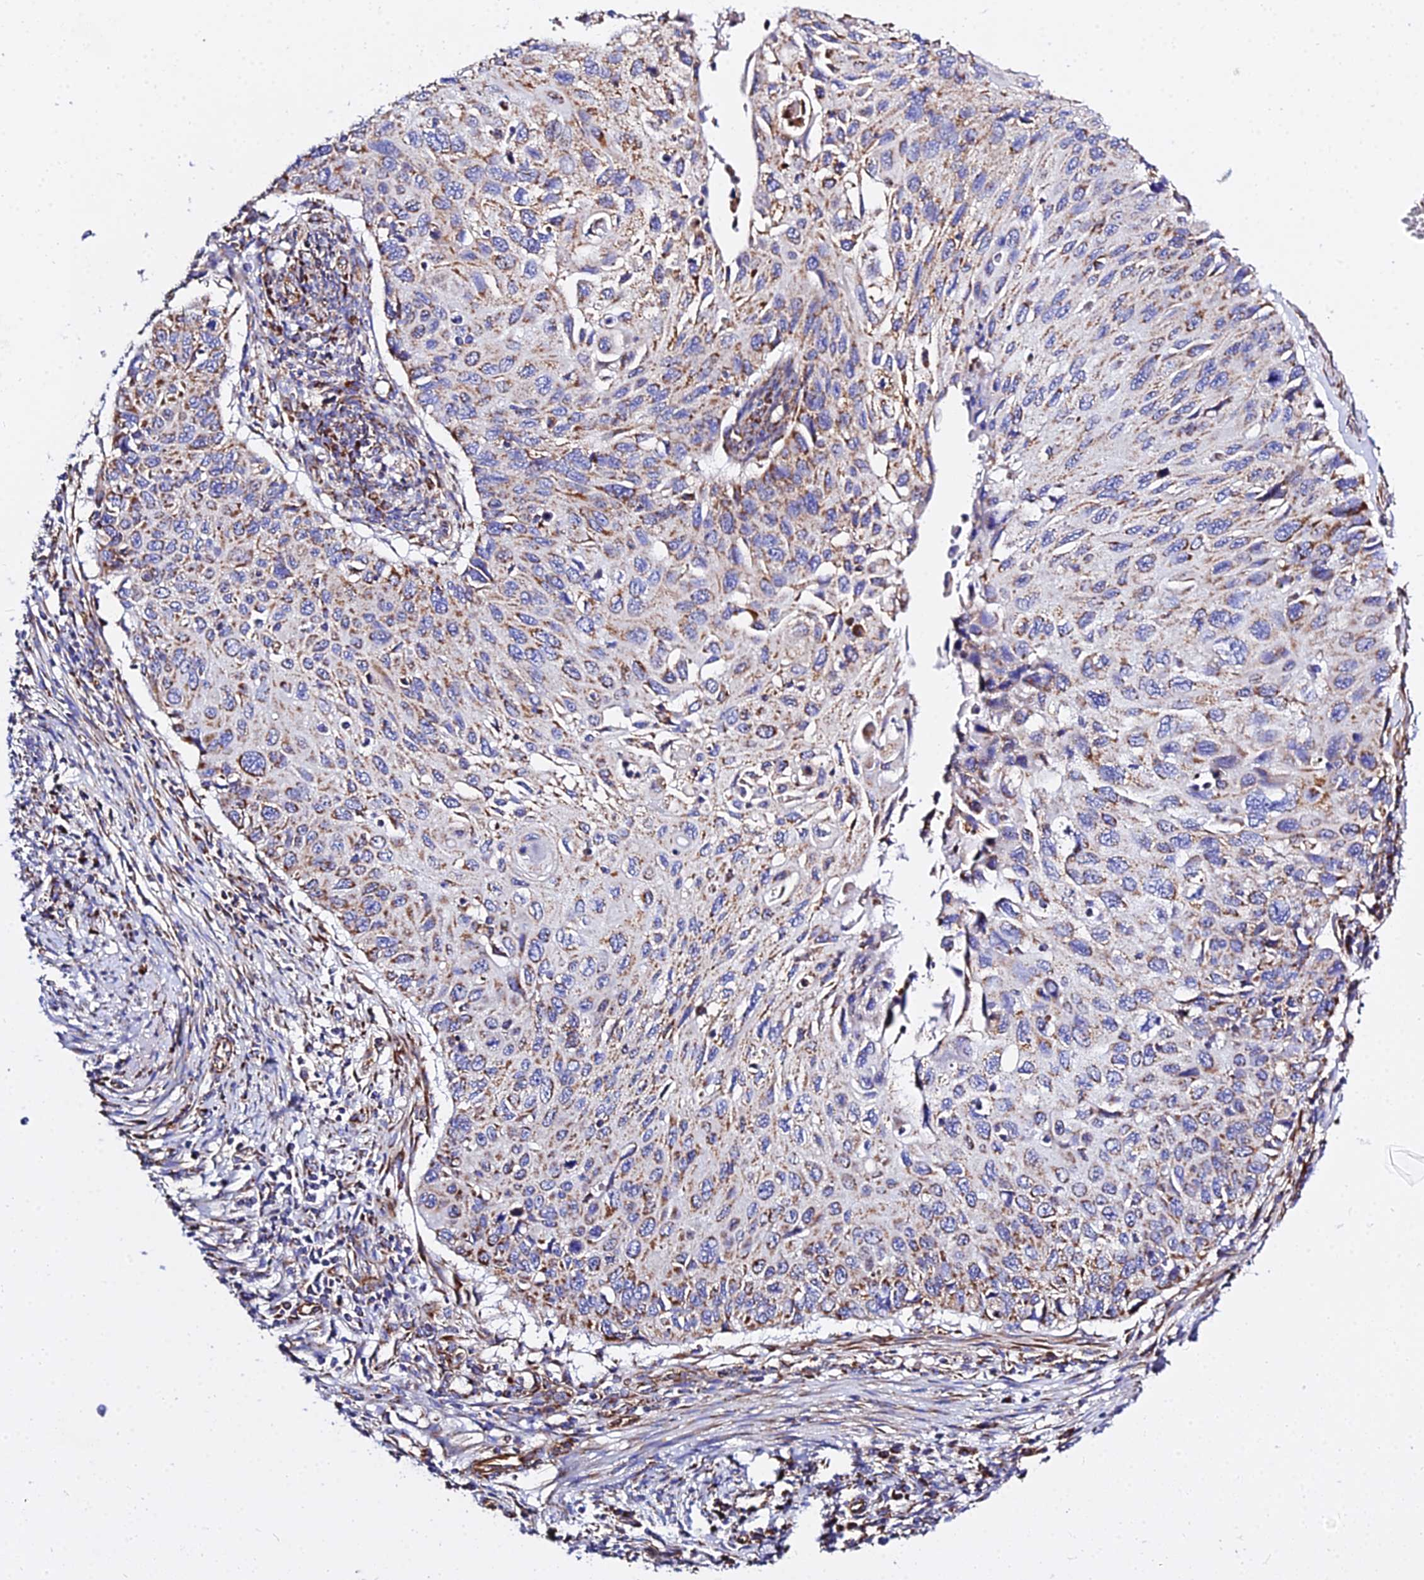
{"staining": {"intensity": "moderate", "quantity": ">75%", "location": "cytoplasmic/membranous"}, "tissue": "cervical cancer", "cell_type": "Tumor cells", "image_type": "cancer", "snomed": [{"axis": "morphology", "description": "Squamous cell carcinoma, NOS"}, {"axis": "topography", "description": "Cervix"}], "caption": "Immunohistochemistry (IHC) of human cervical cancer (squamous cell carcinoma) displays medium levels of moderate cytoplasmic/membranous expression in approximately >75% of tumor cells. The staining was performed using DAB, with brown indicating positive protein expression. Nuclei are stained blue with hematoxylin.", "gene": "ZNF573", "patient": {"sex": "female", "age": 70}}